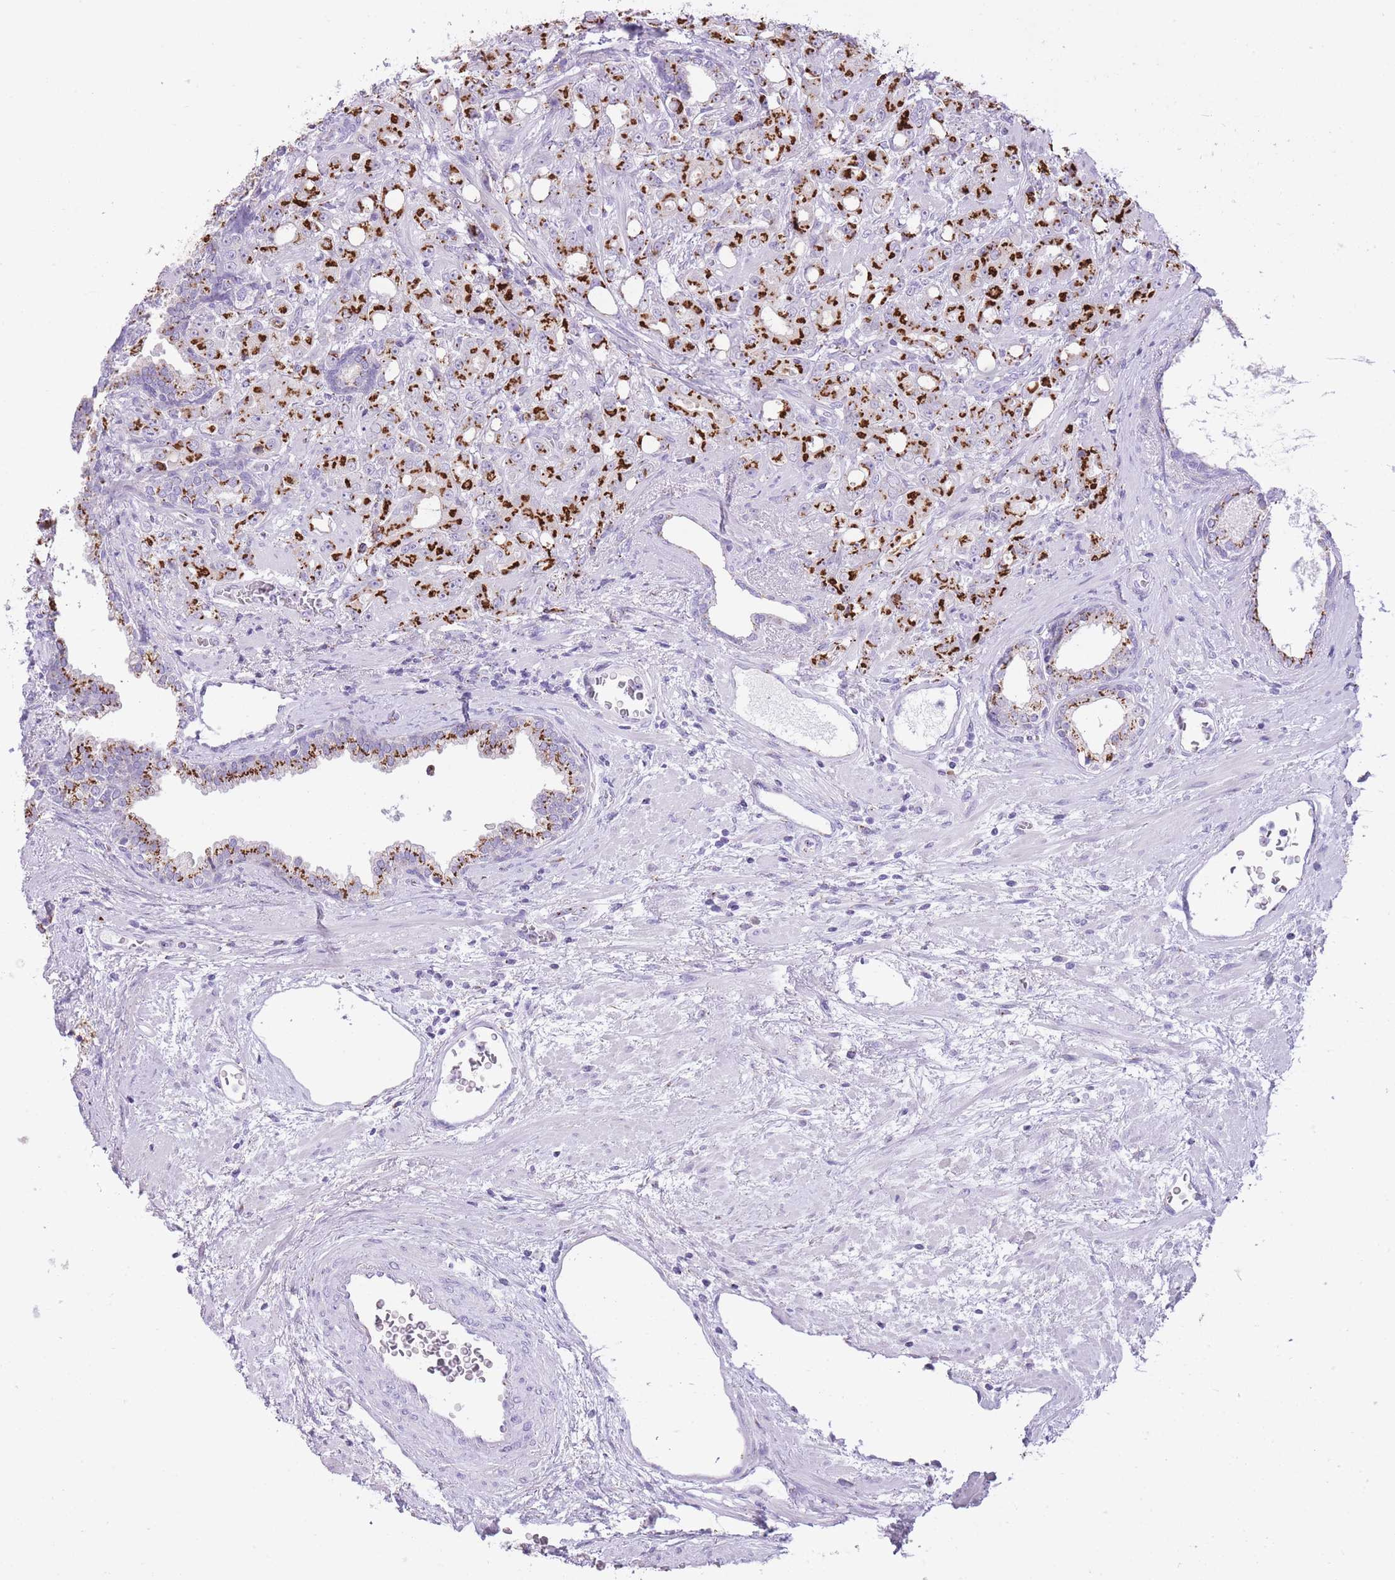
{"staining": {"intensity": "strong", "quantity": "25%-75%", "location": "cytoplasmic/membranous"}, "tissue": "prostate cancer", "cell_type": "Tumor cells", "image_type": "cancer", "snomed": [{"axis": "morphology", "description": "Adenocarcinoma, High grade"}, {"axis": "topography", "description": "Prostate"}], "caption": "Immunohistochemical staining of human prostate adenocarcinoma (high-grade) shows high levels of strong cytoplasmic/membranous protein expression in about 25%-75% of tumor cells. Immunohistochemistry stains the protein of interest in brown and the nuclei are stained blue.", "gene": "B4GALT2", "patient": {"sex": "male", "age": 69}}